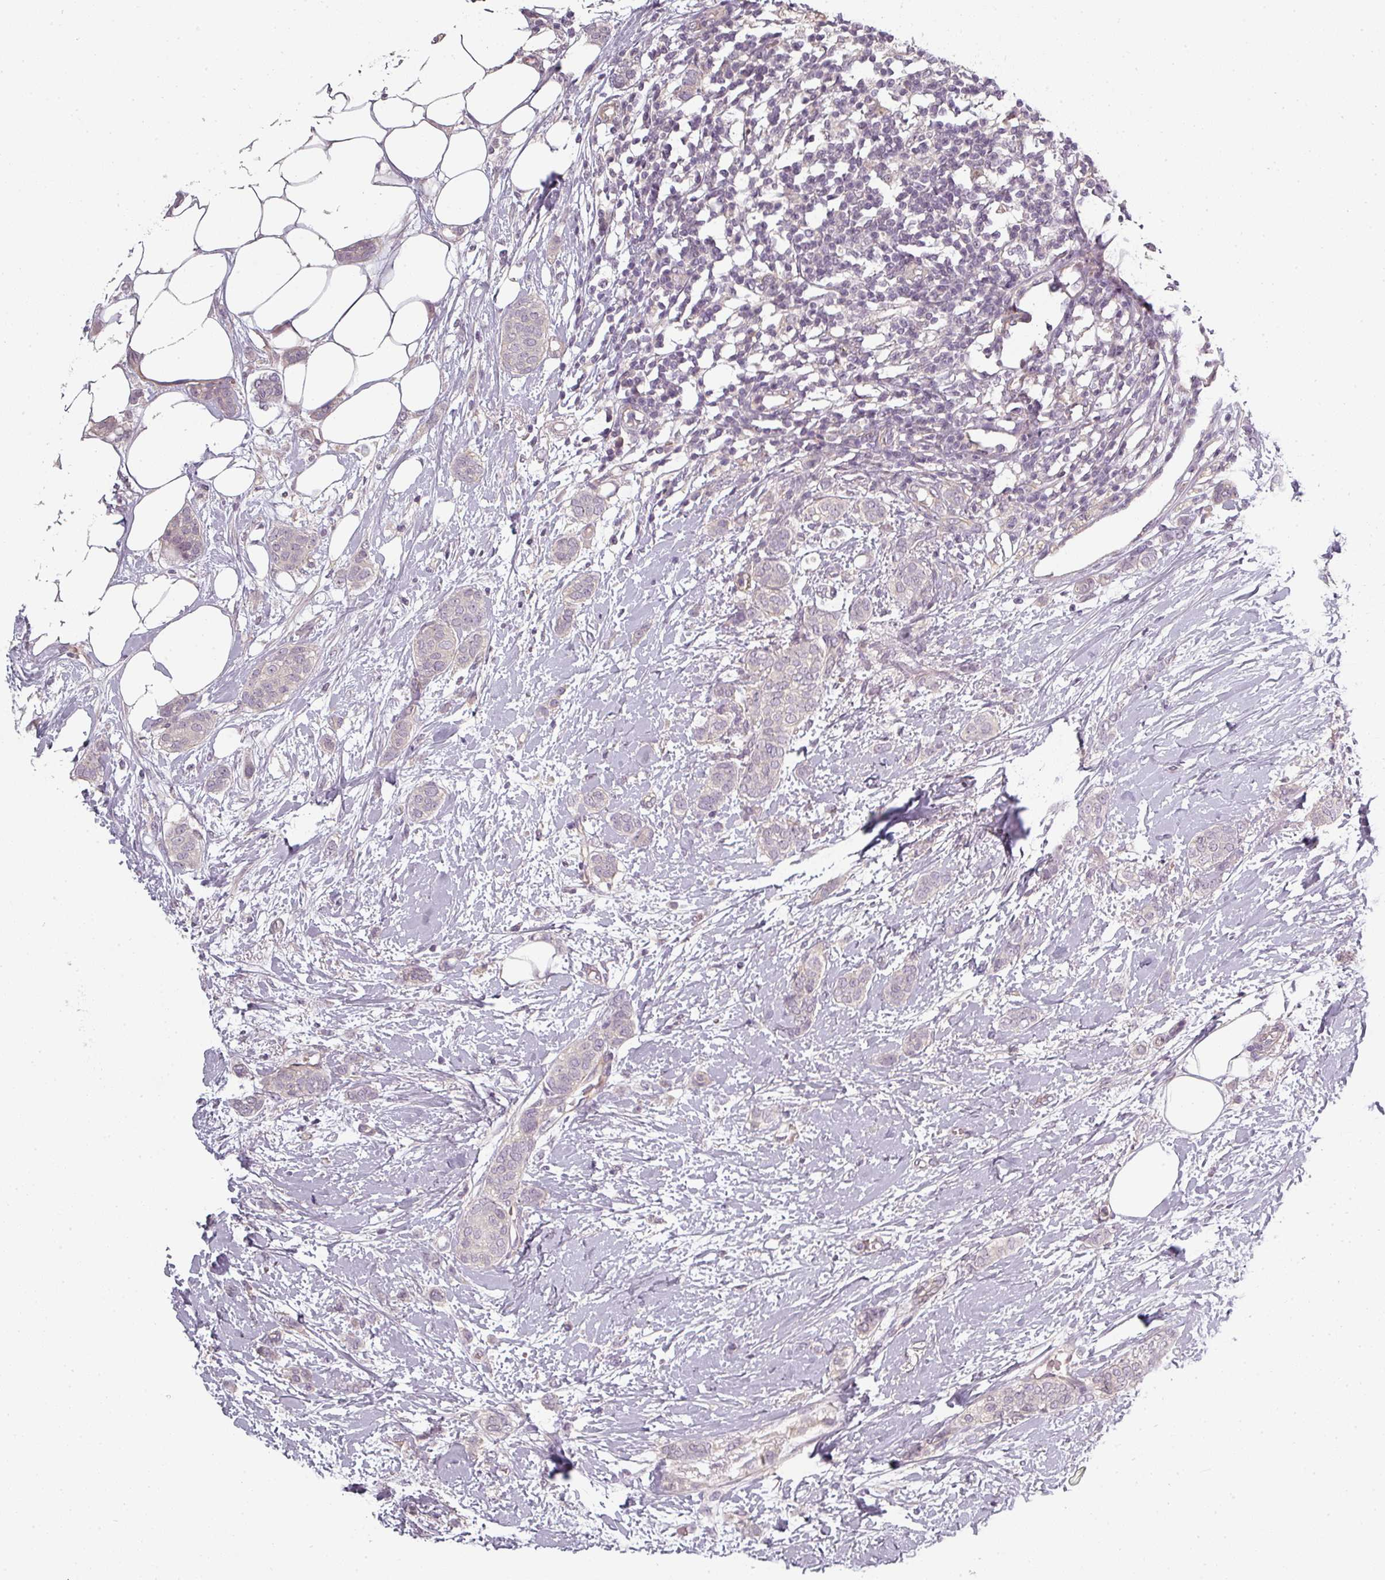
{"staining": {"intensity": "negative", "quantity": "none", "location": "none"}, "tissue": "breast cancer", "cell_type": "Tumor cells", "image_type": "cancer", "snomed": [{"axis": "morphology", "description": "Duct carcinoma"}, {"axis": "topography", "description": "Breast"}], "caption": "Immunohistochemical staining of invasive ductal carcinoma (breast) reveals no significant positivity in tumor cells.", "gene": "SLC16A9", "patient": {"sex": "female", "age": 72}}